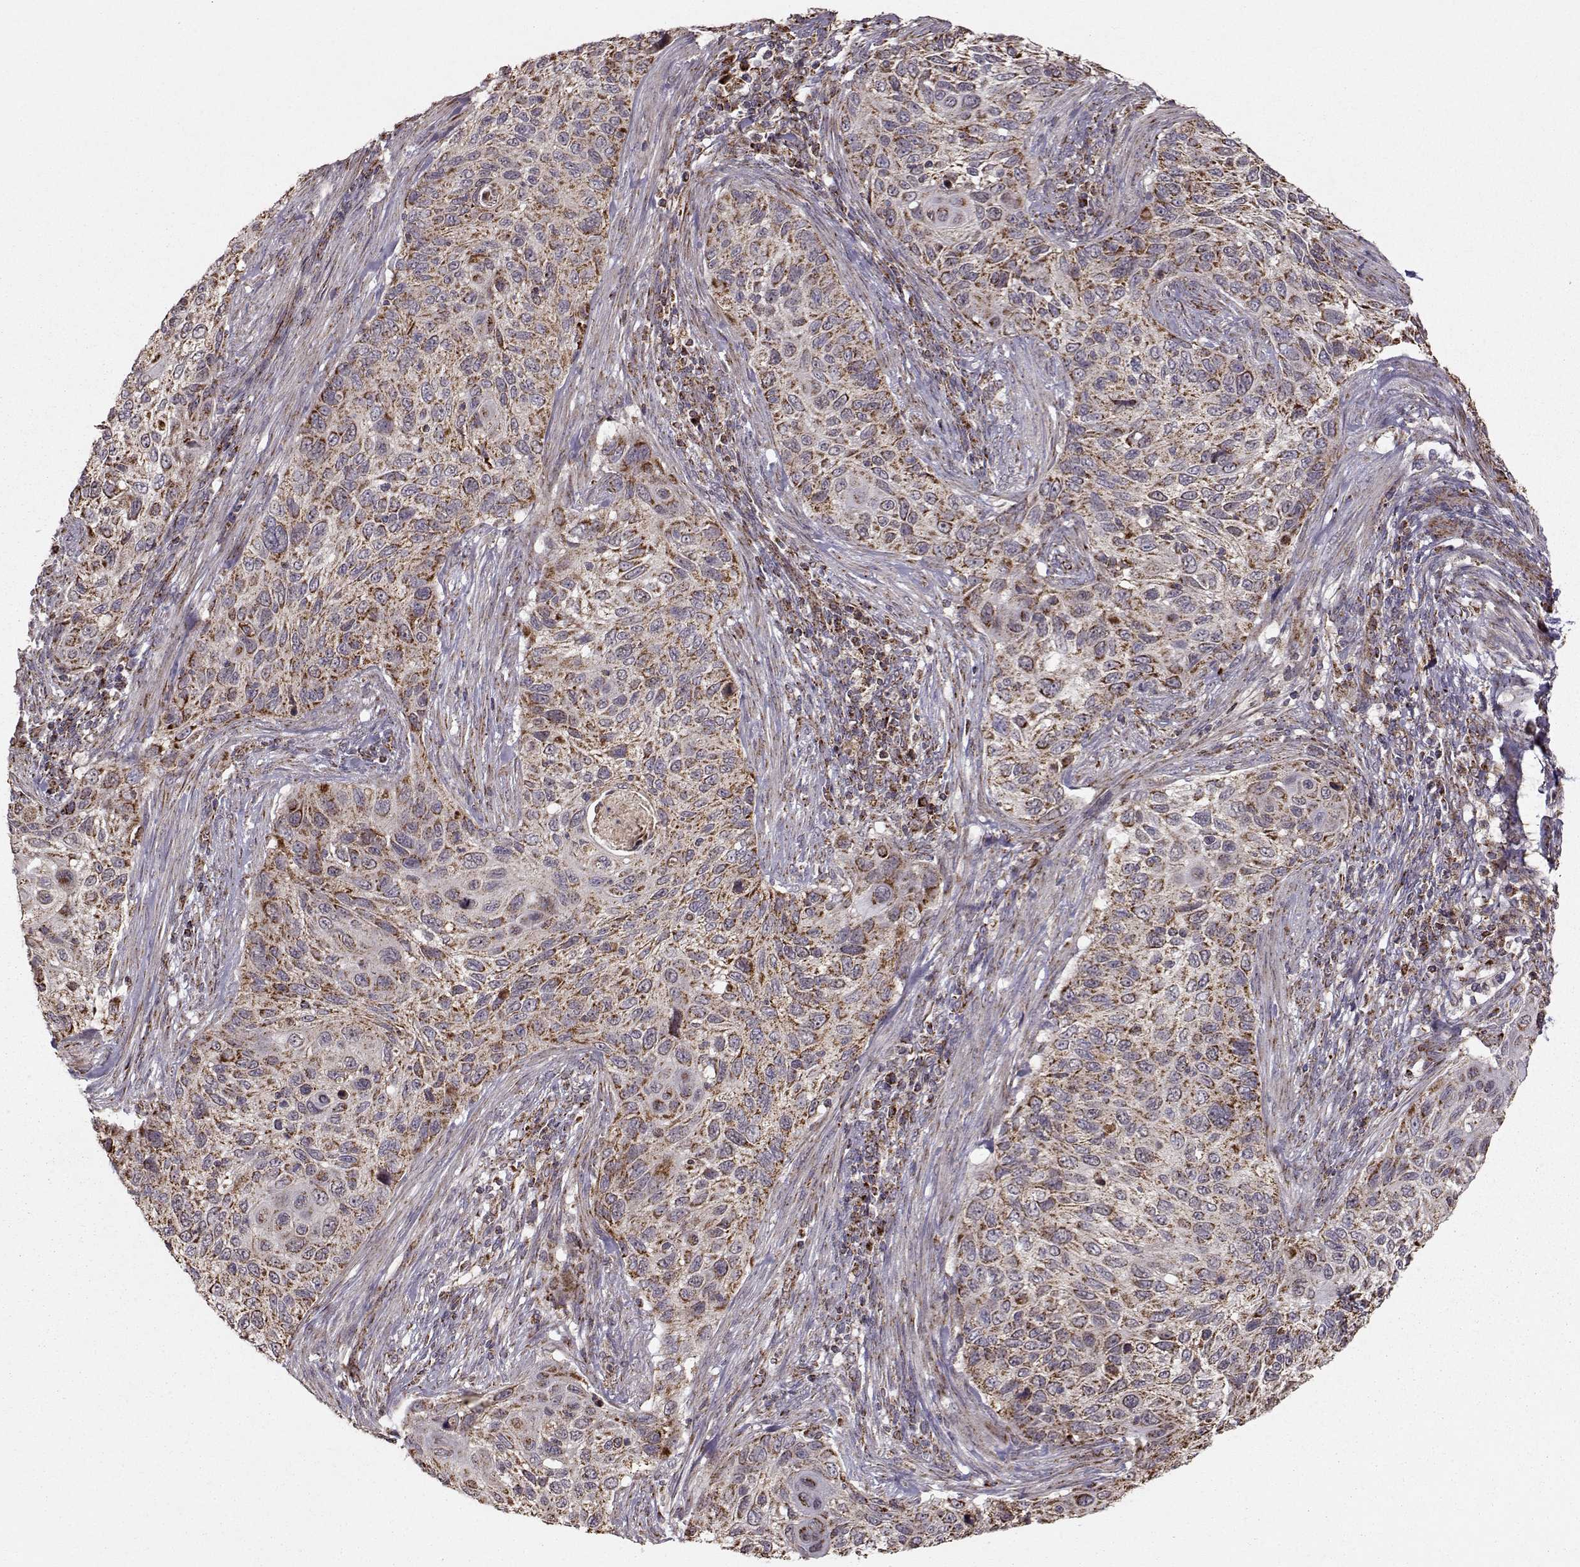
{"staining": {"intensity": "strong", "quantity": ">75%", "location": "cytoplasmic/membranous"}, "tissue": "cervical cancer", "cell_type": "Tumor cells", "image_type": "cancer", "snomed": [{"axis": "morphology", "description": "Squamous cell carcinoma, NOS"}, {"axis": "topography", "description": "Cervix"}], "caption": "Cervical cancer tissue shows strong cytoplasmic/membranous expression in approximately >75% of tumor cells, visualized by immunohistochemistry.", "gene": "CMTM3", "patient": {"sex": "female", "age": 70}}